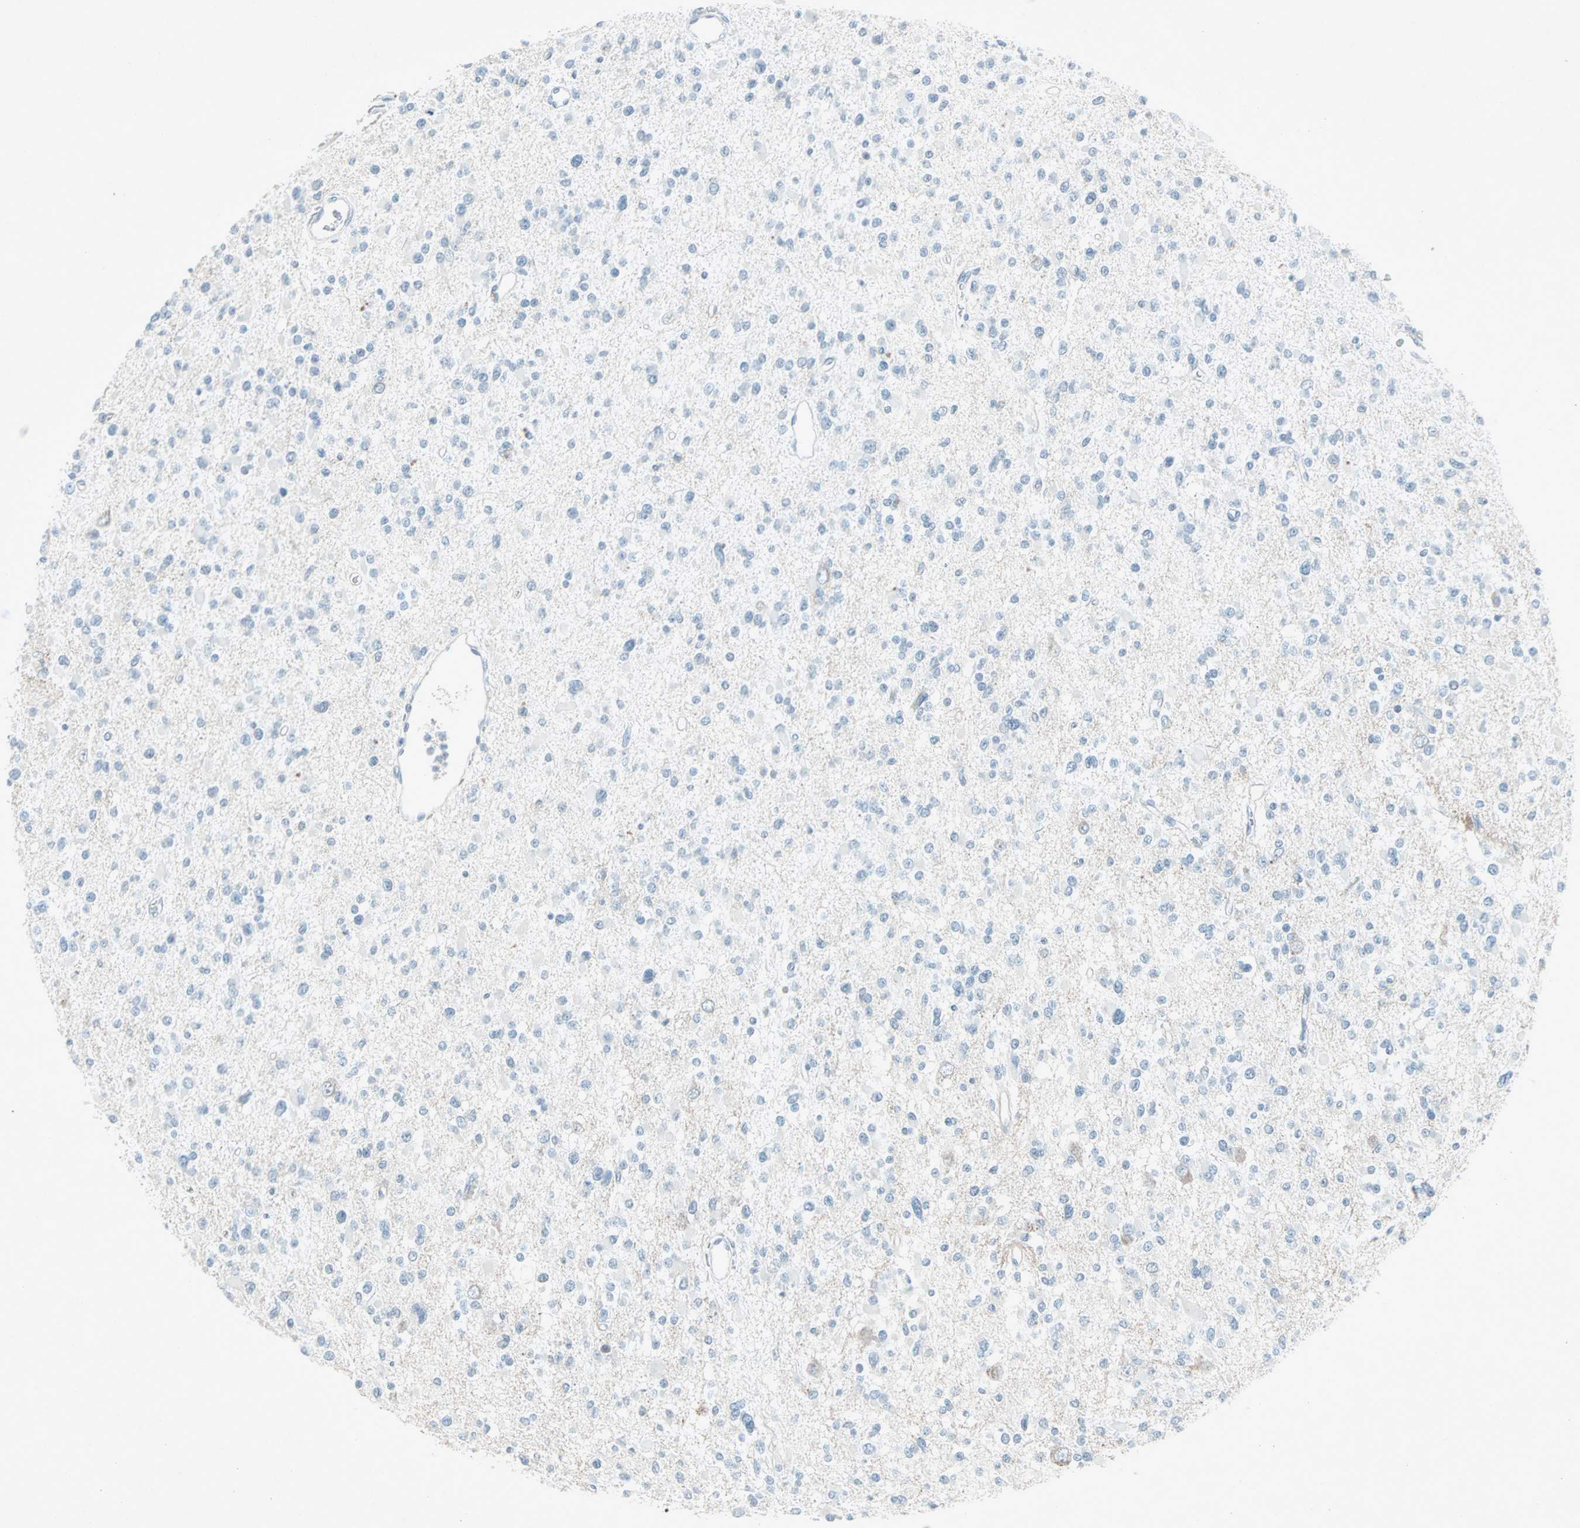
{"staining": {"intensity": "negative", "quantity": "none", "location": "none"}, "tissue": "glioma", "cell_type": "Tumor cells", "image_type": "cancer", "snomed": [{"axis": "morphology", "description": "Glioma, malignant, Low grade"}, {"axis": "topography", "description": "Brain"}], "caption": "Low-grade glioma (malignant) was stained to show a protein in brown. There is no significant staining in tumor cells. (DAB immunohistochemistry (IHC), high magnification).", "gene": "LANCL3", "patient": {"sex": "female", "age": 22}}